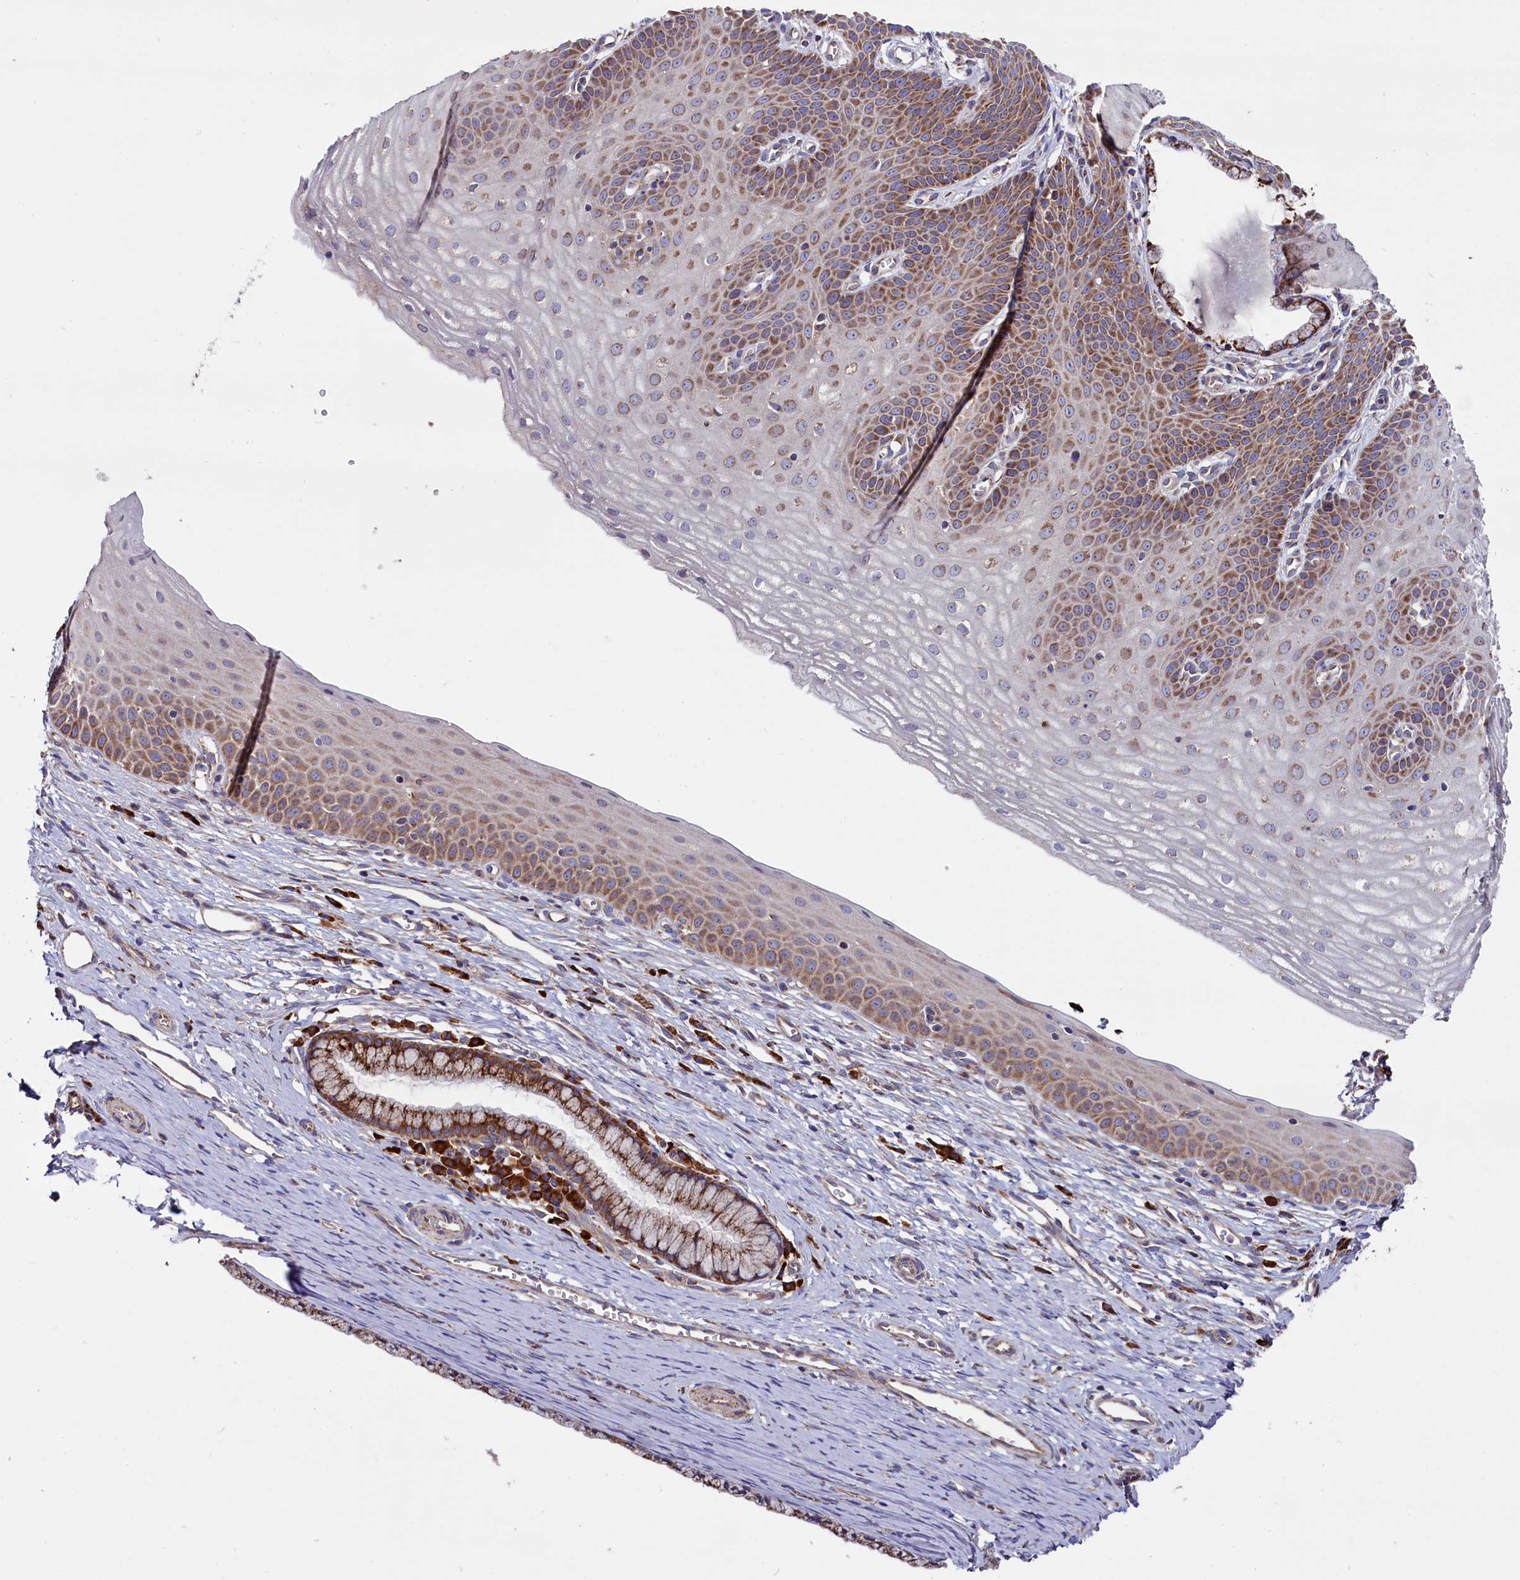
{"staining": {"intensity": "strong", "quantity": "25%-75%", "location": "cytoplasmic/membranous"}, "tissue": "cervix", "cell_type": "Glandular cells", "image_type": "normal", "snomed": [{"axis": "morphology", "description": "Normal tissue, NOS"}, {"axis": "topography", "description": "Cervix"}], "caption": "High-power microscopy captured an immunohistochemistry (IHC) photomicrograph of unremarkable cervix, revealing strong cytoplasmic/membranous staining in about 25%-75% of glandular cells.", "gene": "ZSWIM1", "patient": {"sex": "female", "age": 36}}